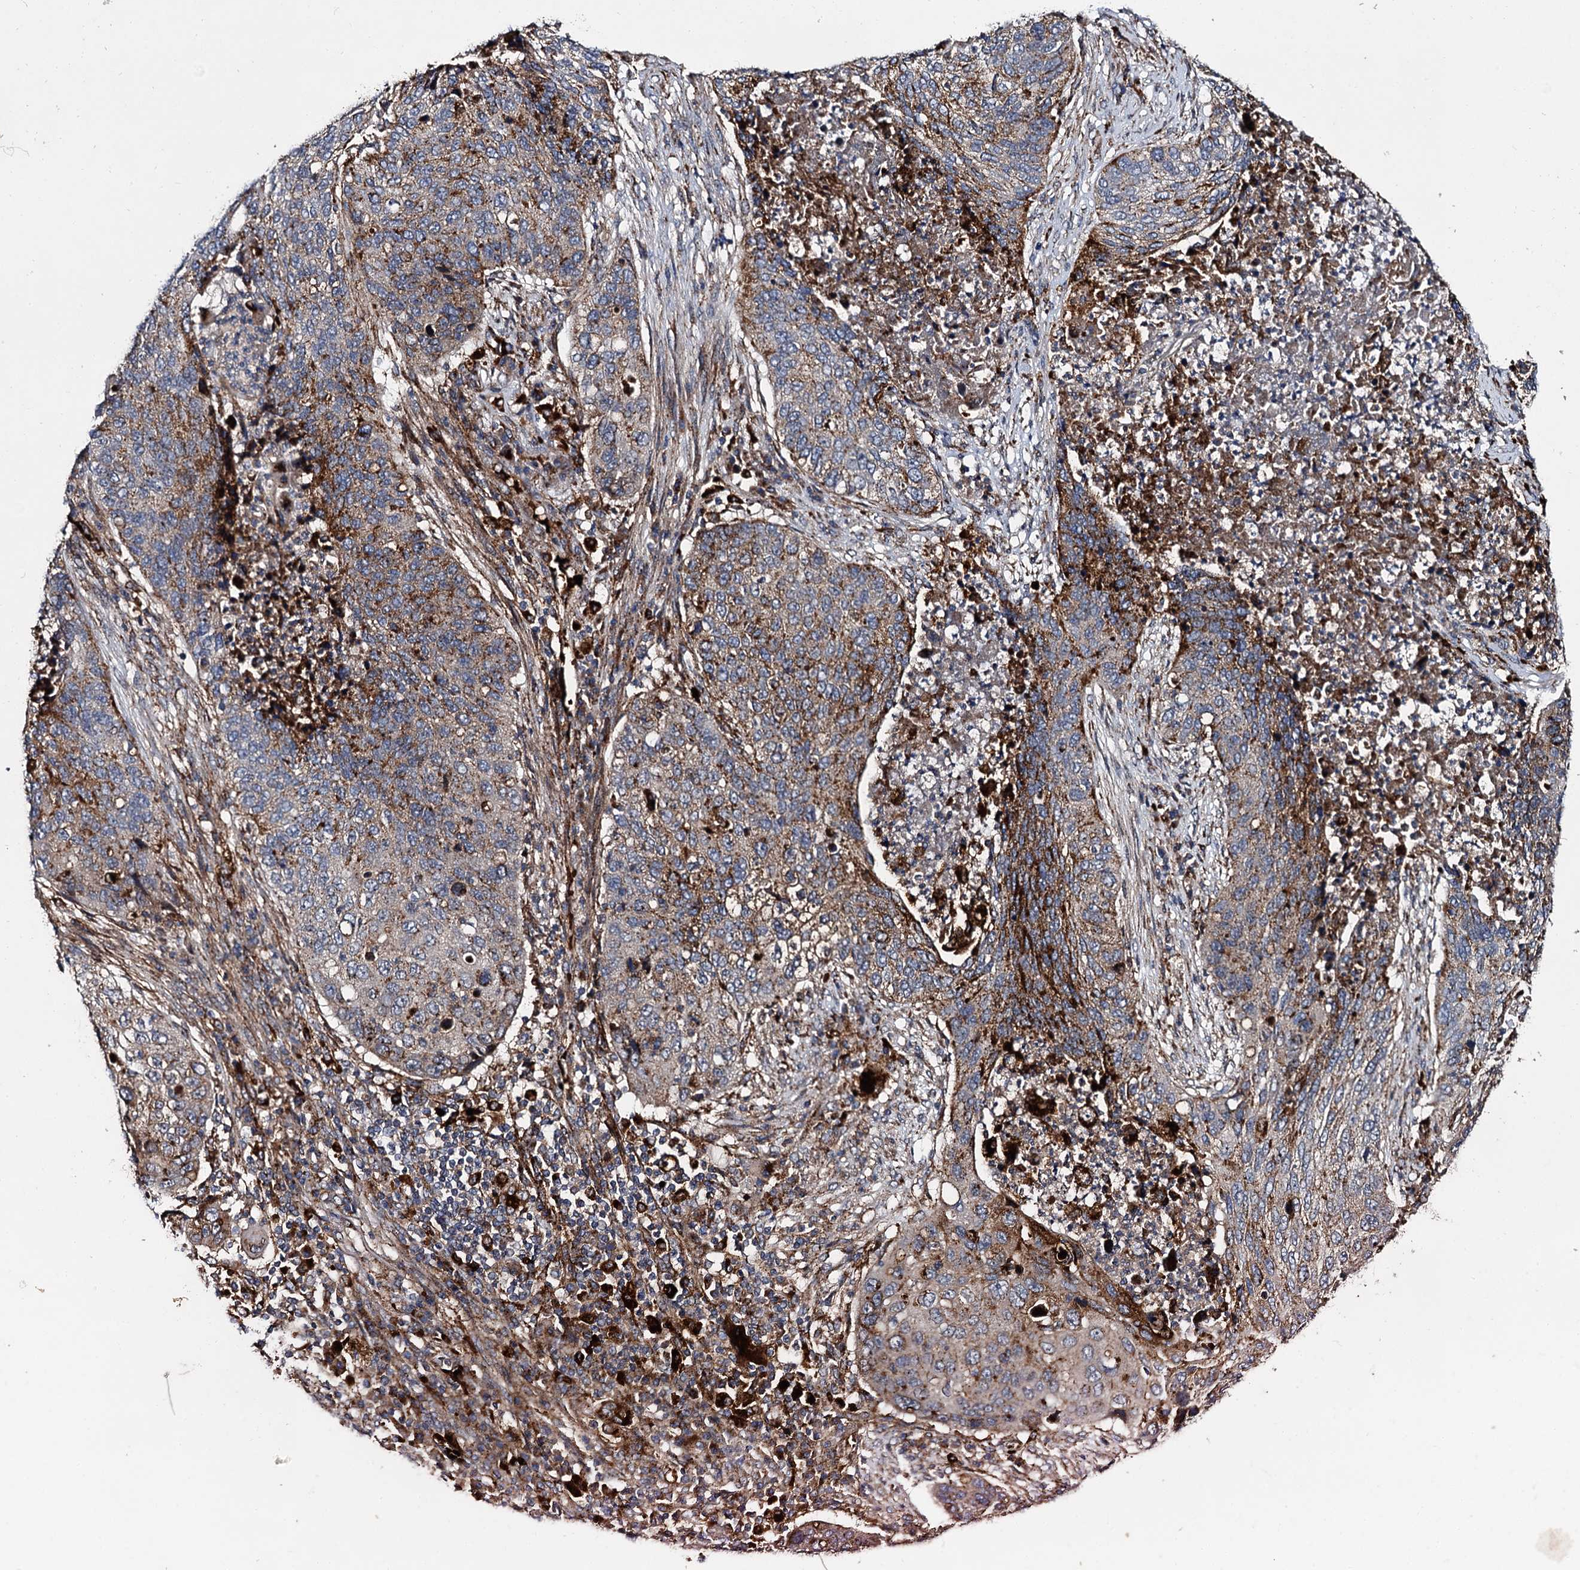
{"staining": {"intensity": "strong", "quantity": "25%-75%", "location": "cytoplasmic/membranous"}, "tissue": "lung cancer", "cell_type": "Tumor cells", "image_type": "cancer", "snomed": [{"axis": "morphology", "description": "Squamous cell carcinoma, NOS"}, {"axis": "topography", "description": "Lung"}], "caption": "DAB immunohistochemical staining of lung cancer (squamous cell carcinoma) exhibits strong cytoplasmic/membranous protein expression in approximately 25%-75% of tumor cells.", "gene": "GBA1", "patient": {"sex": "female", "age": 63}}